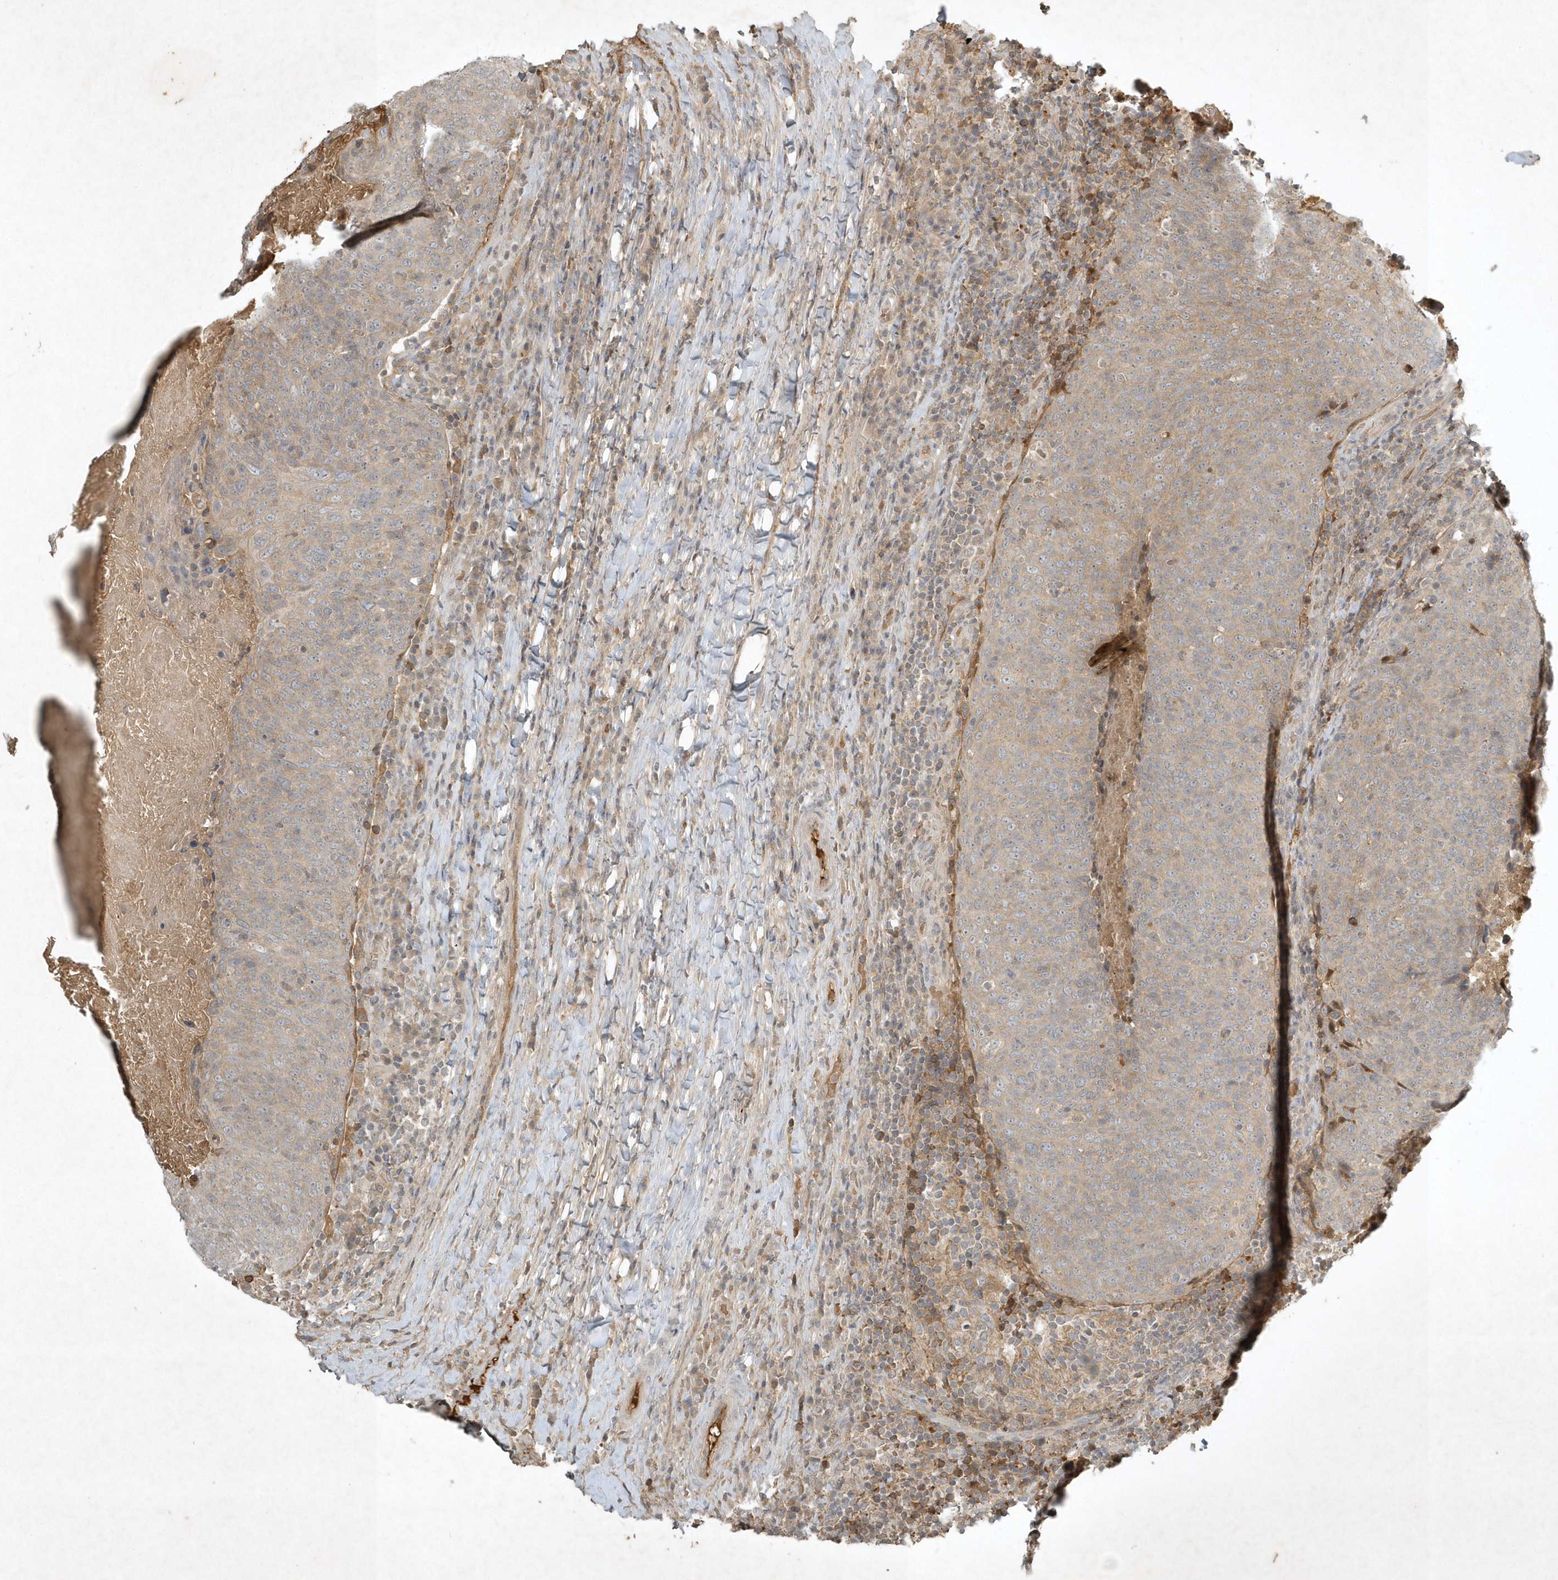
{"staining": {"intensity": "weak", "quantity": "<25%", "location": "cytoplasmic/membranous"}, "tissue": "head and neck cancer", "cell_type": "Tumor cells", "image_type": "cancer", "snomed": [{"axis": "morphology", "description": "Squamous cell carcinoma, NOS"}, {"axis": "morphology", "description": "Squamous cell carcinoma, metastatic, NOS"}, {"axis": "topography", "description": "Lymph node"}, {"axis": "topography", "description": "Head-Neck"}], "caption": "An image of human head and neck squamous cell carcinoma is negative for staining in tumor cells.", "gene": "TNFAIP6", "patient": {"sex": "male", "age": 62}}